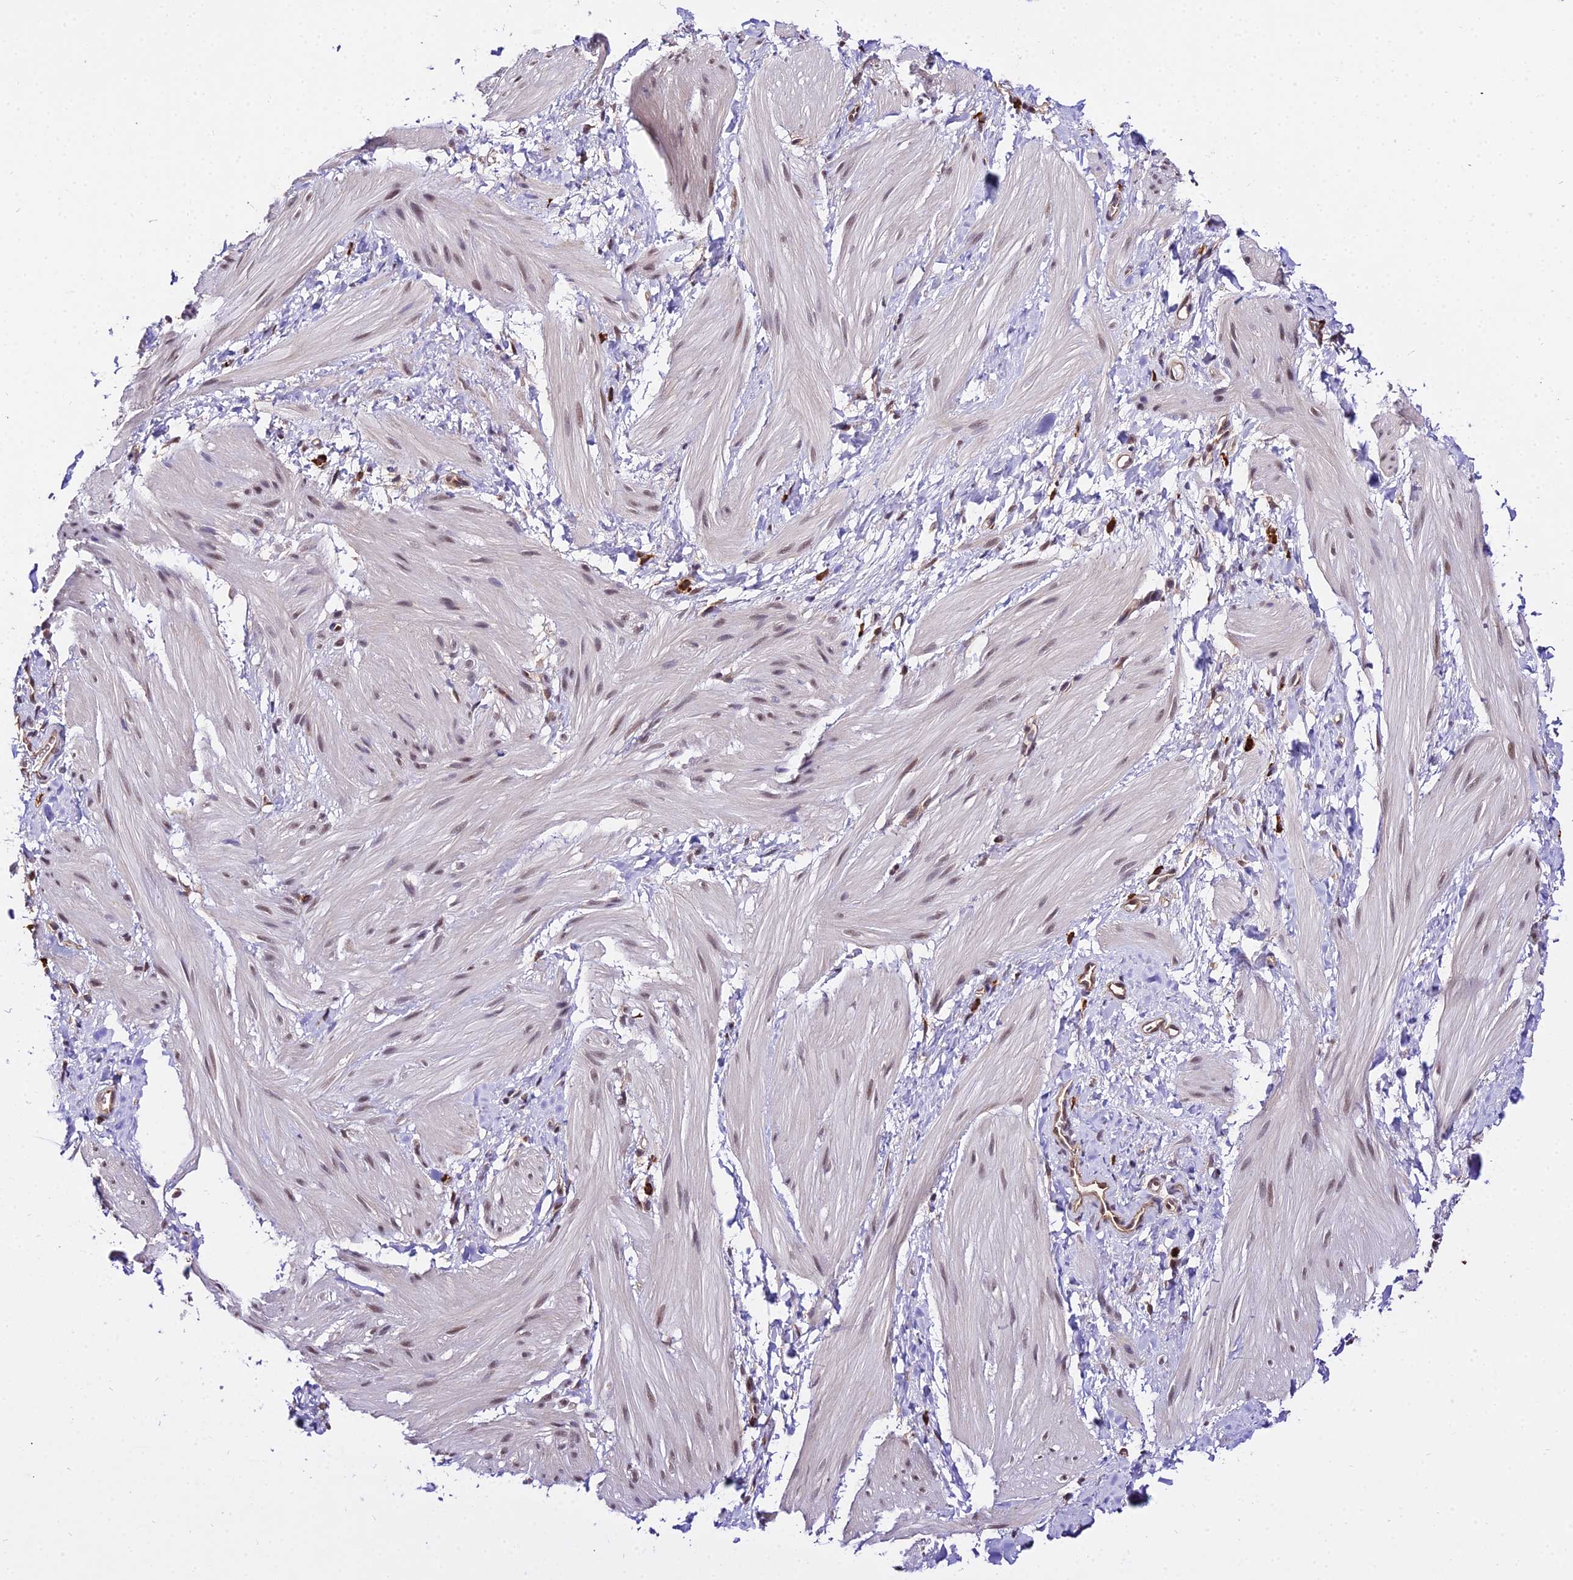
{"staining": {"intensity": "weak", "quantity": "<25%", "location": "nuclear"}, "tissue": "smooth muscle", "cell_type": "Smooth muscle cells", "image_type": "normal", "snomed": [{"axis": "morphology", "description": "Normal tissue, NOS"}, {"axis": "topography", "description": "Smooth muscle"}], "caption": "Immunohistochemical staining of normal human smooth muscle reveals no significant staining in smooth muscle cells. The staining was performed using DAB (3,3'-diaminobenzidine) to visualize the protein expression in brown, while the nuclei were stained in blue with hematoxylin (Magnification: 20x).", "gene": "POLR2I", "patient": {"sex": "male", "age": 16}}